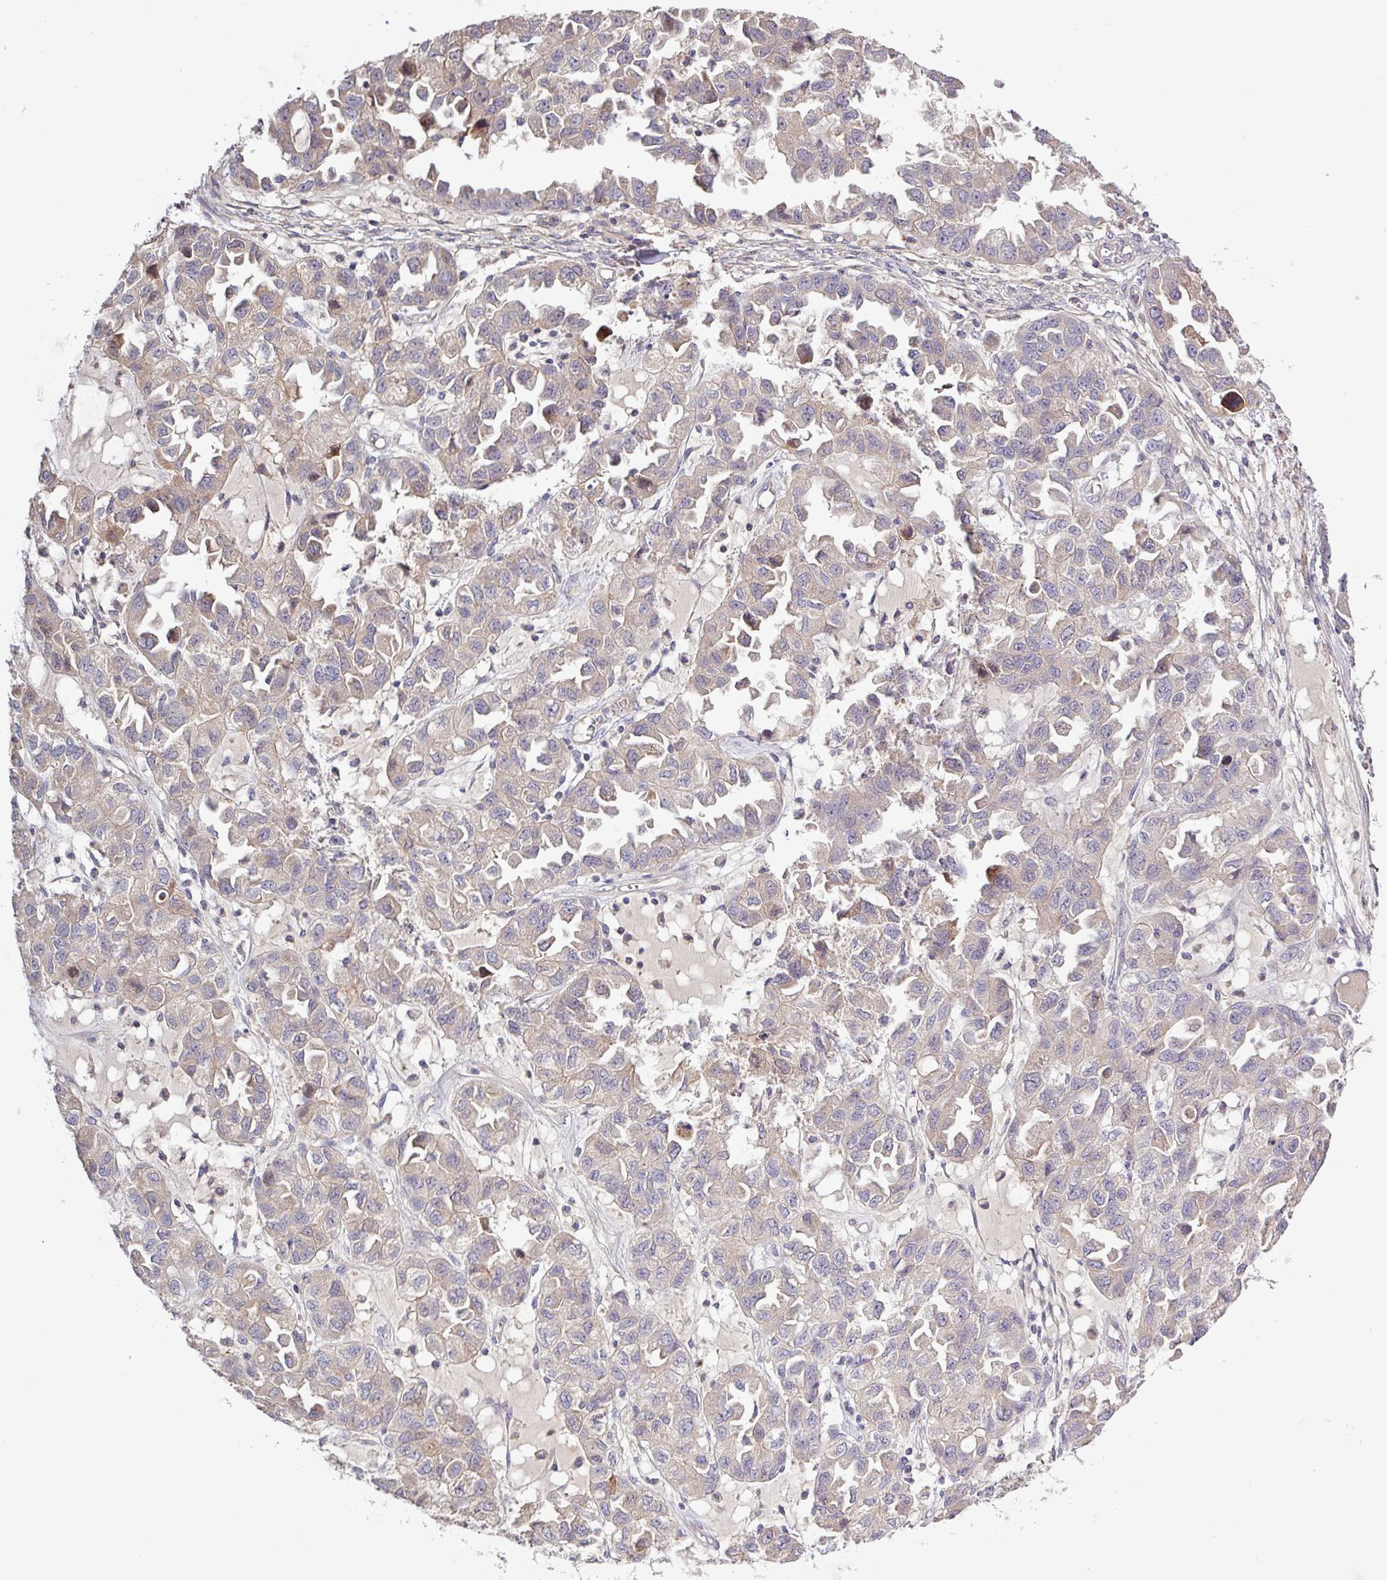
{"staining": {"intensity": "moderate", "quantity": "<25%", "location": "cytoplasmic/membranous"}, "tissue": "ovarian cancer", "cell_type": "Tumor cells", "image_type": "cancer", "snomed": [{"axis": "morphology", "description": "Cystadenocarcinoma, serous, NOS"}, {"axis": "topography", "description": "Ovary"}], "caption": "IHC of ovarian cancer (serous cystadenocarcinoma) shows low levels of moderate cytoplasmic/membranous staining in approximately <25% of tumor cells. (brown staining indicates protein expression, while blue staining denotes nuclei).", "gene": "SFTPB", "patient": {"sex": "female", "age": 84}}